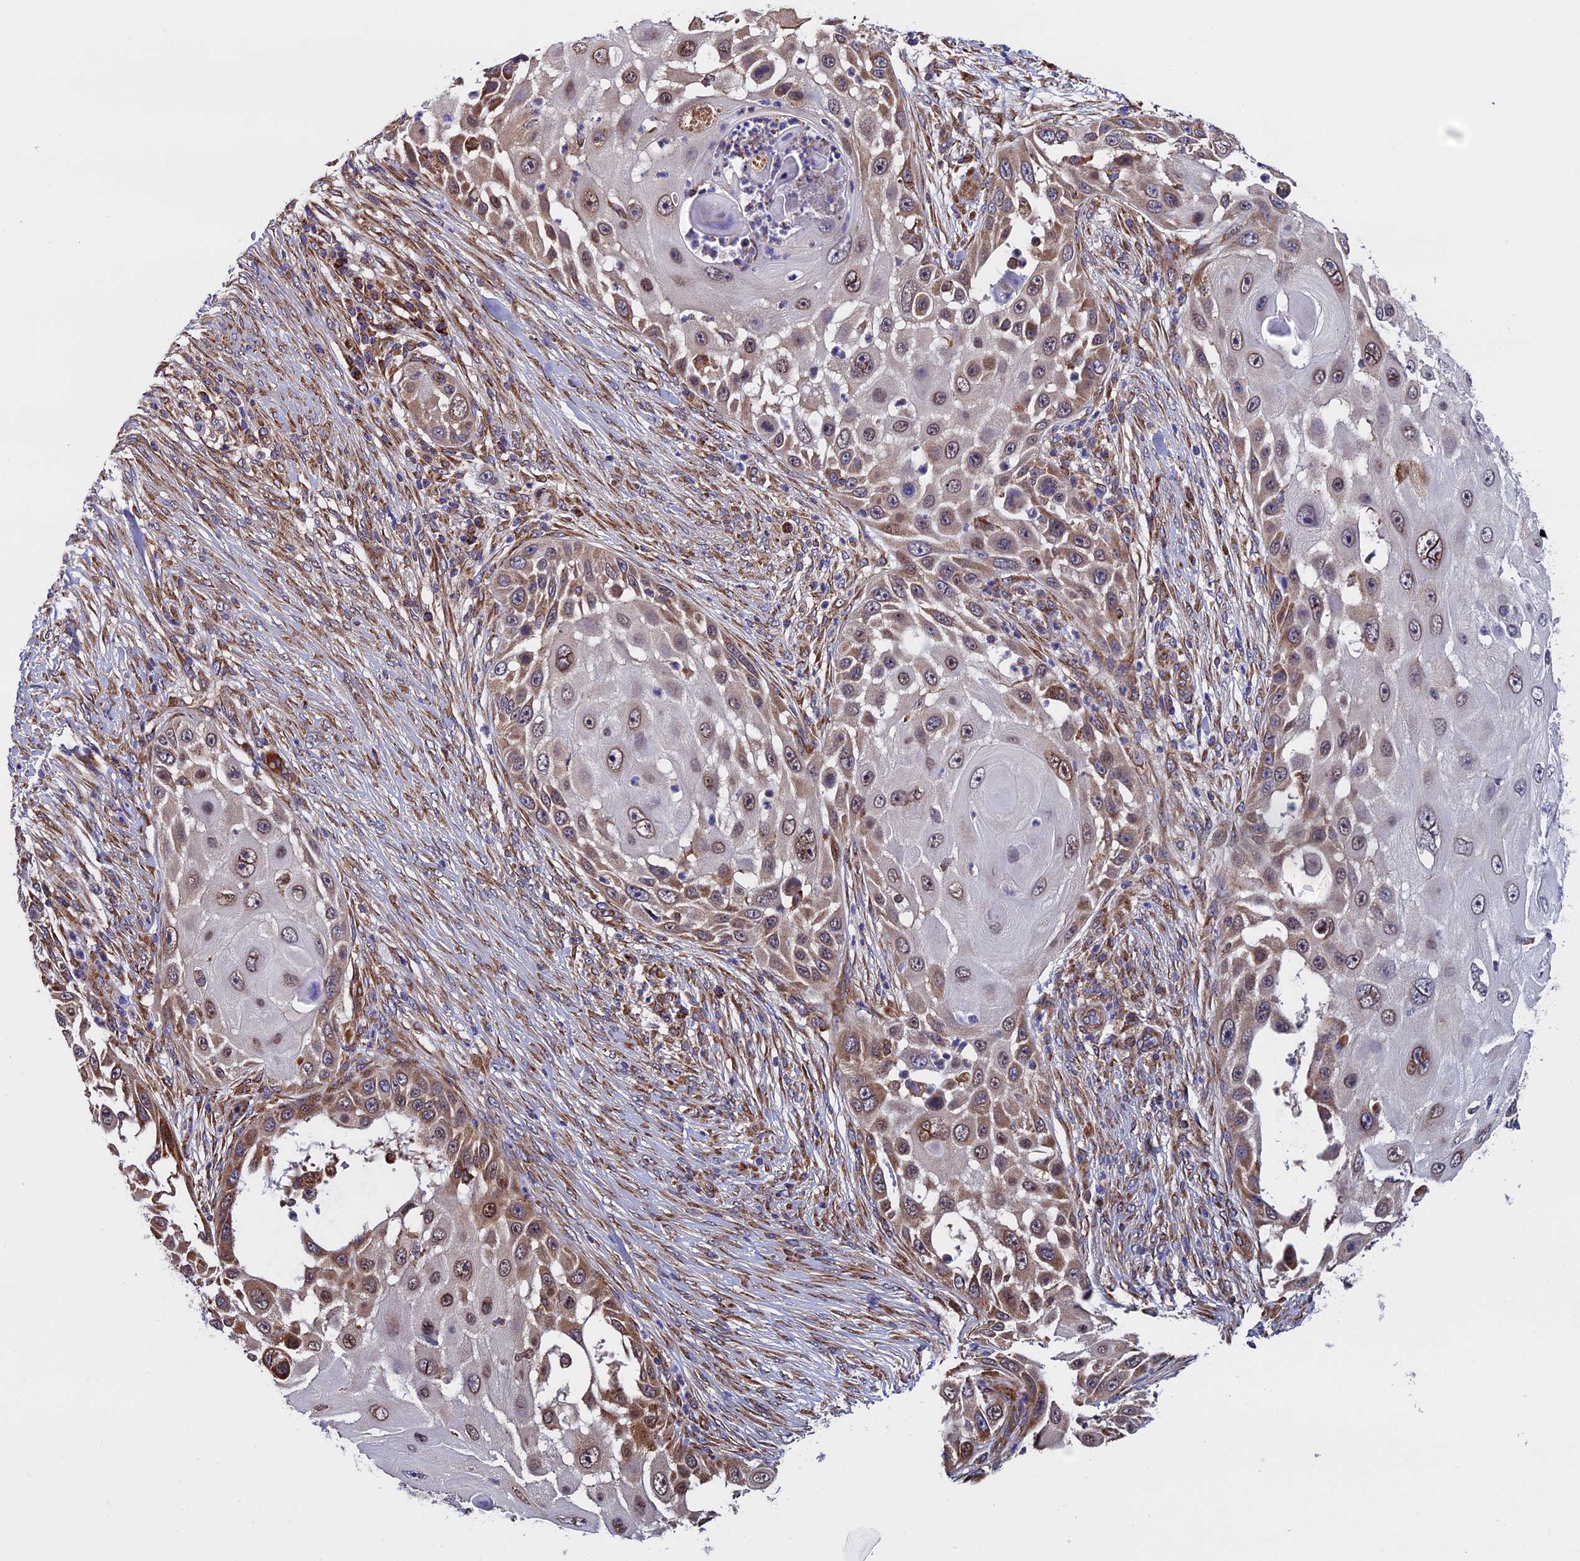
{"staining": {"intensity": "moderate", "quantity": ">75%", "location": "cytoplasmic/membranous,nuclear"}, "tissue": "skin cancer", "cell_type": "Tumor cells", "image_type": "cancer", "snomed": [{"axis": "morphology", "description": "Squamous cell carcinoma, NOS"}, {"axis": "topography", "description": "Skin"}], "caption": "A brown stain highlights moderate cytoplasmic/membranous and nuclear expression of a protein in human skin cancer tumor cells.", "gene": "SLC9A5", "patient": {"sex": "female", "age": 44}}